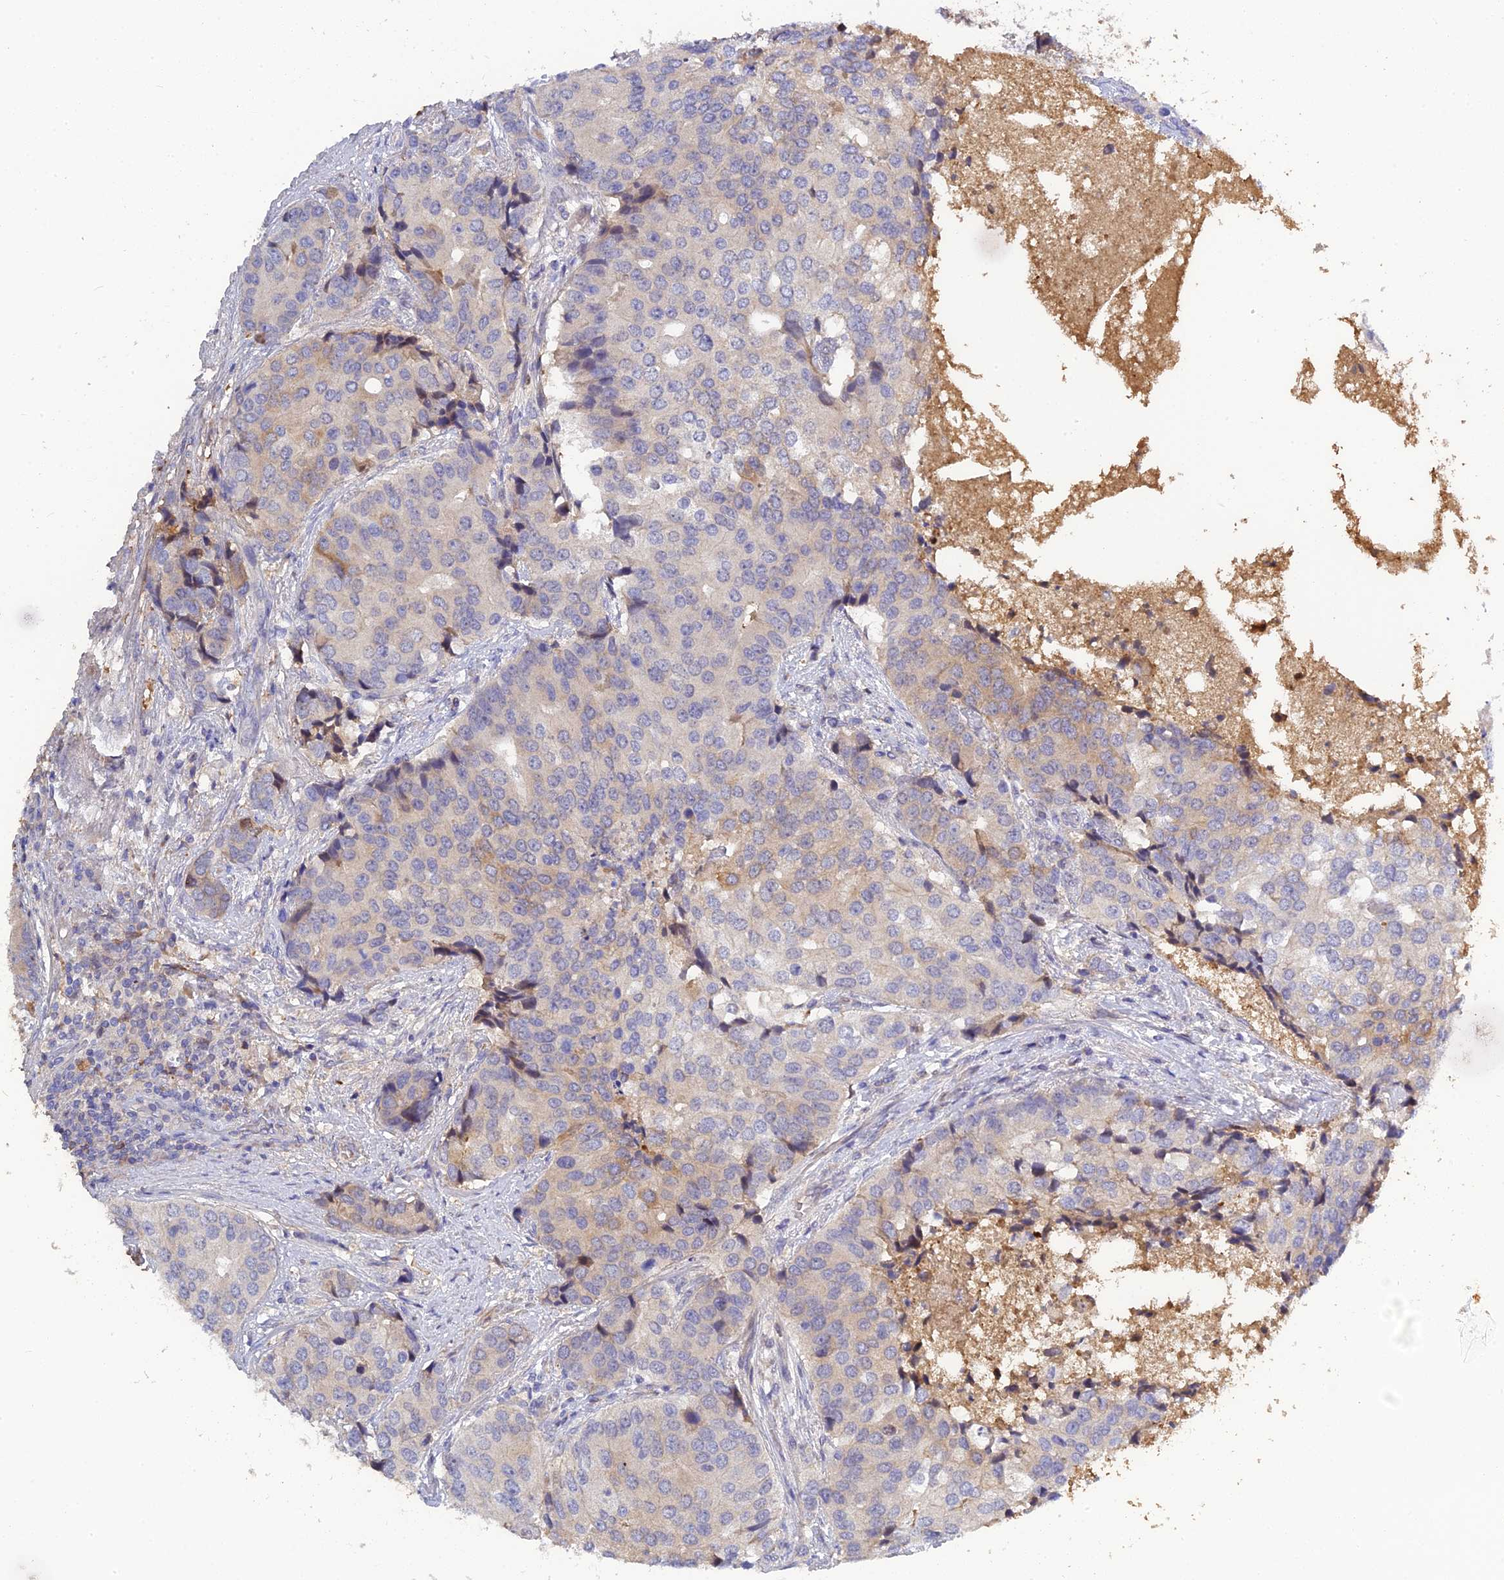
{"staining": {"intensity": "negative", "quantity": "none", "location": "none"}, "tissue": "prostate cancer", "cell_type": "Tumor cells", "image_type": "cancer", "snomed": [{"axis": "morphology", "description": "Adenocarcinoma, High grade"}, {"axis": "topography", "description": "Prostate"}], "caption": "Image shows no protein staining in tumor cells of prostate cancer (adenocarcinoma (high-grade)) tissue. (Stains: DAB (3,3'-diaminobenzidine) IHC with hematoxylin counter stain, Microscopy: brightfield microscopy at high magnification).", "gene": "PZP", "patient": {"sex": "male", "age": 62}}